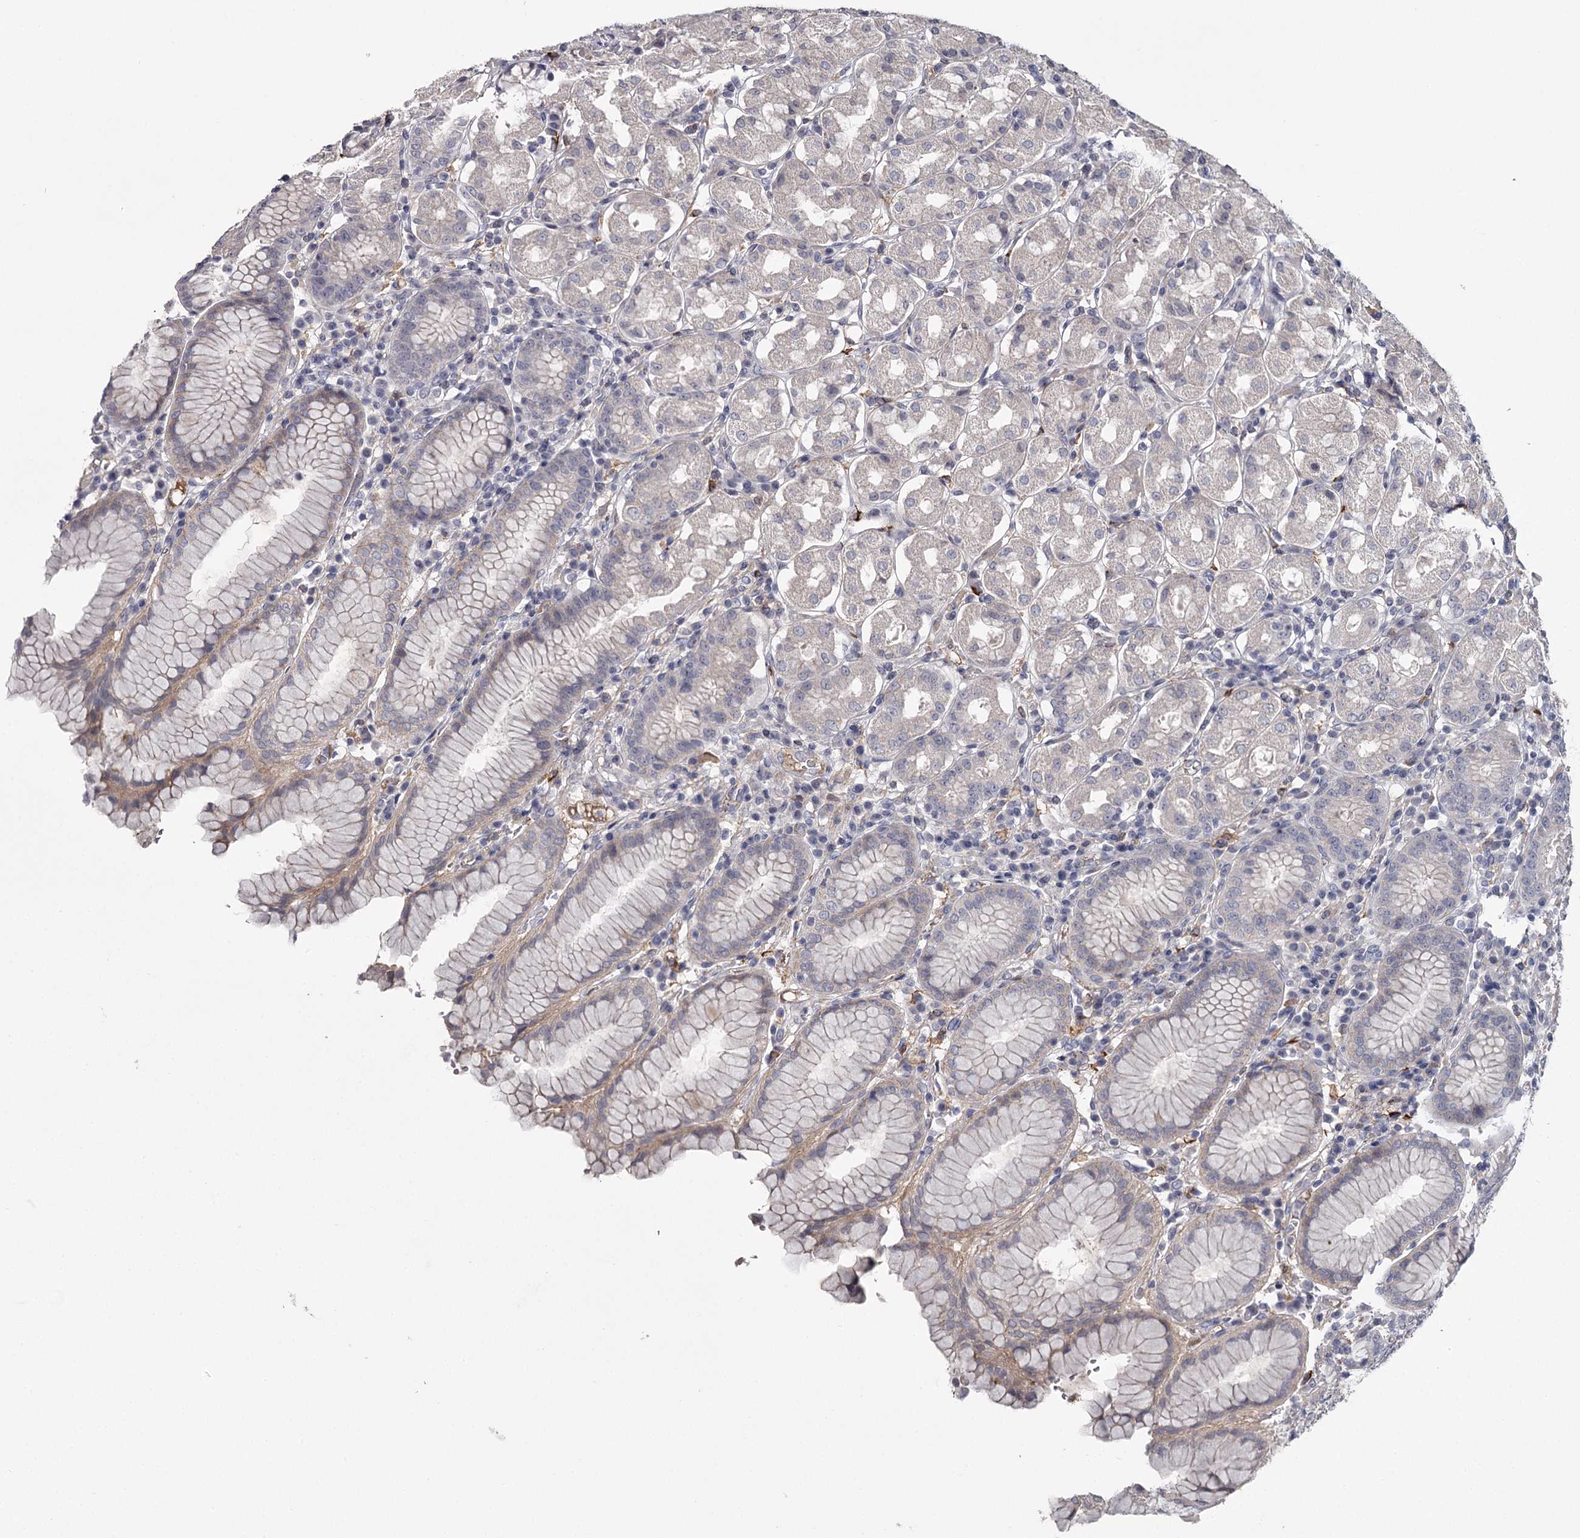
{"staining": {"intensity": "negative", "quantity": "none", "location": "none"}, "tissue": "stomach", "cell_type": "Glandular cells", "image_type": "normal", "snomed": [{"axis": "morphology", "description": "Normal tissue, NOS"}, {"axis": "topography", "description": "Stomach"}, {"axis": "topography", "description": "Stomach, lower"}], "caption": "This is a photomicrograph of IHC staining of benign stomach, which shows no expression in glandular cells. (DAB IHC visualized using brightfield microscopy, high magnification).", "gene": "FDXACB1", "patient": {"sex": "female", "age": 56}}